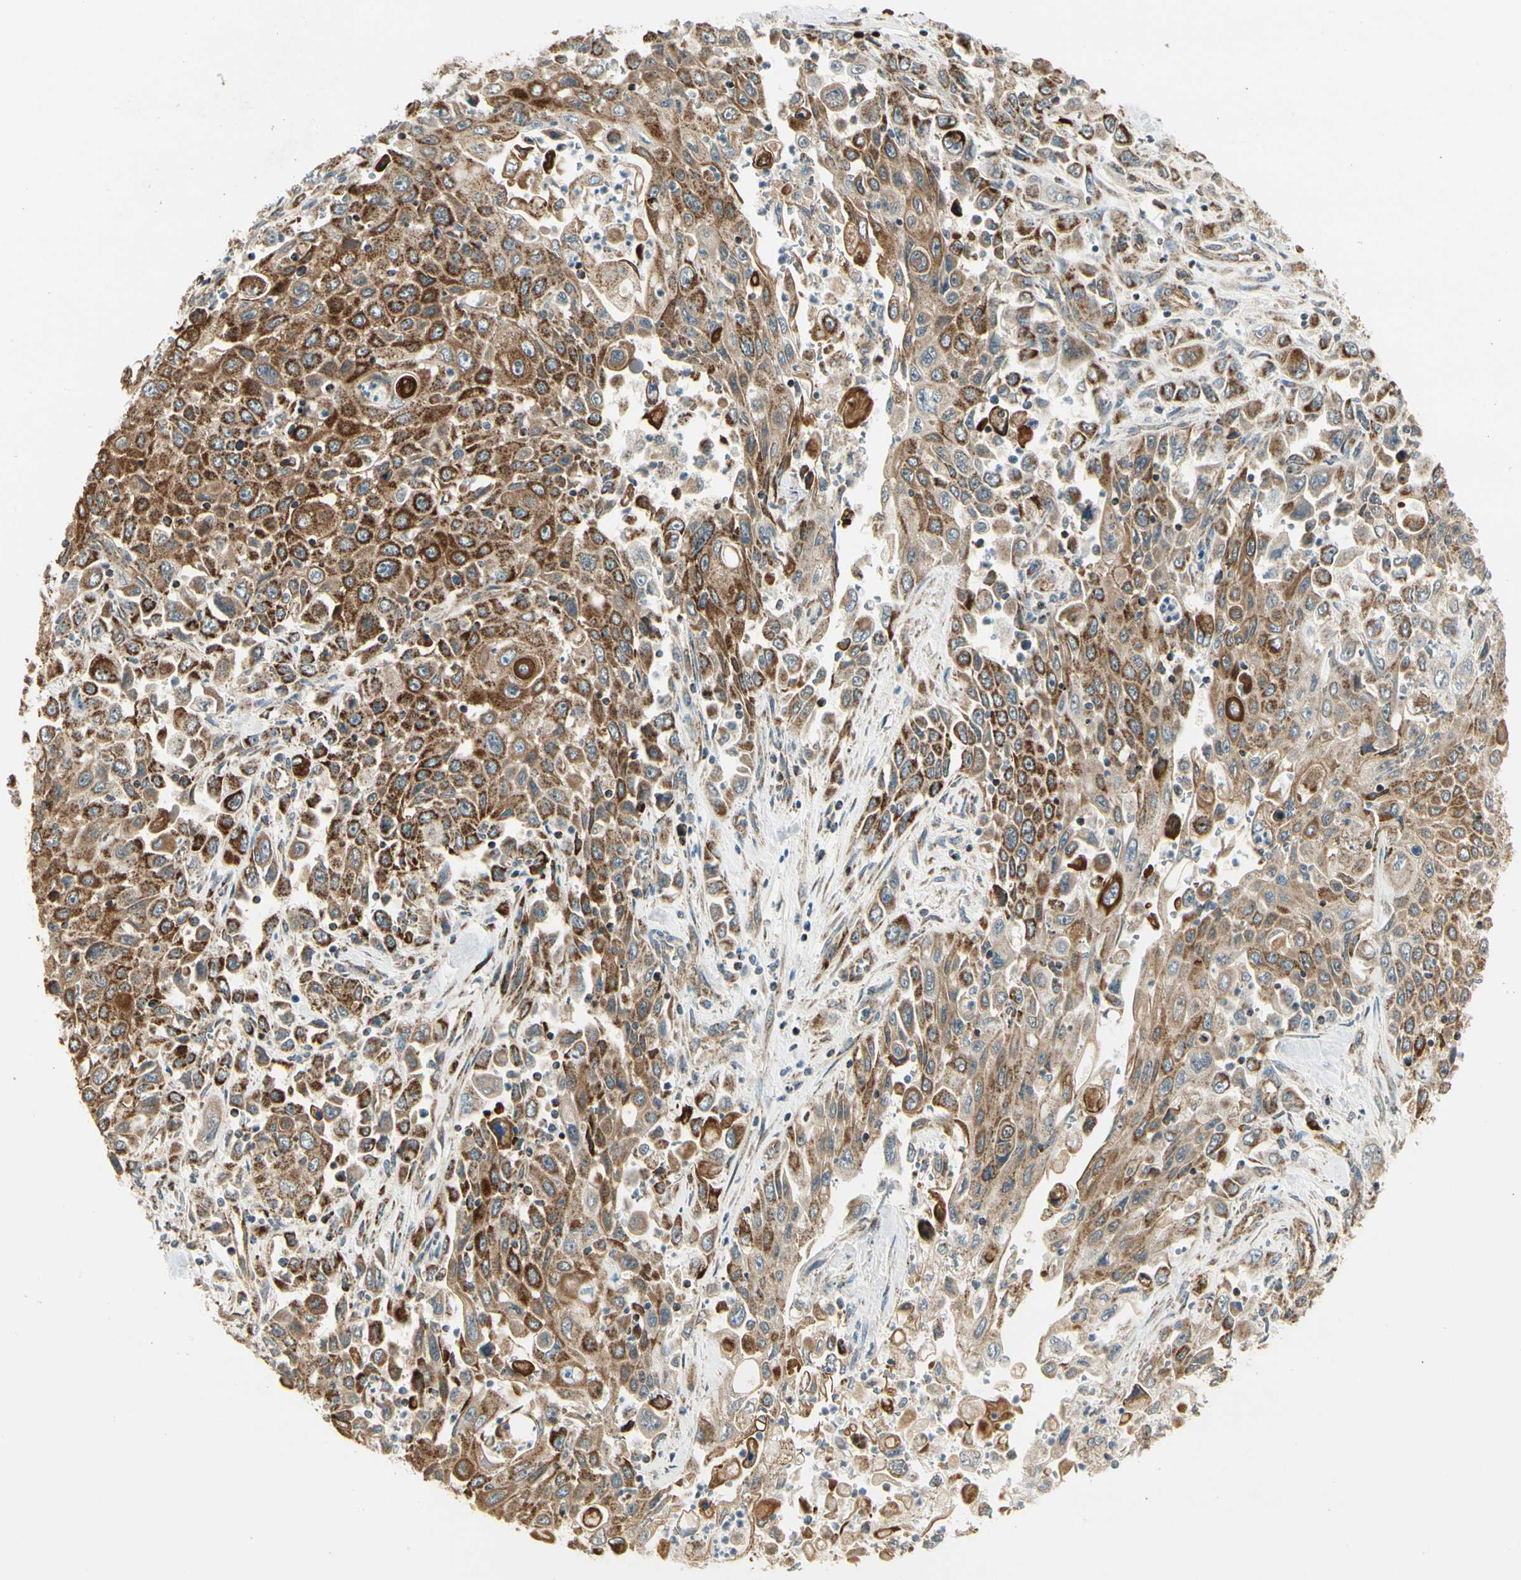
{"staining": {"intensity": "strong", "quantity": ">75%", "location": "cytoplasmic/membranous"}, "tissue": "pancreatic cancer", "cell_type": "Tumor cells", "image_type": "cancer", "snomed": [{"axis": "morphology", "description": "Adenocarcinoma, NOS"}, {"axis": "topography", "description": "Pancreas"}], "caption": "A high amount of strong cytoplasmic/membranous staining is present in about >75% of tumor cells in pancreatic cancer tissue. The protein is stained brown, and the nuclei are stained in blue (DAB IHC with brightfield microscopy, high magnification).", "gene": "EPHB3", "patient": {"sex": "male", "age": 70}}